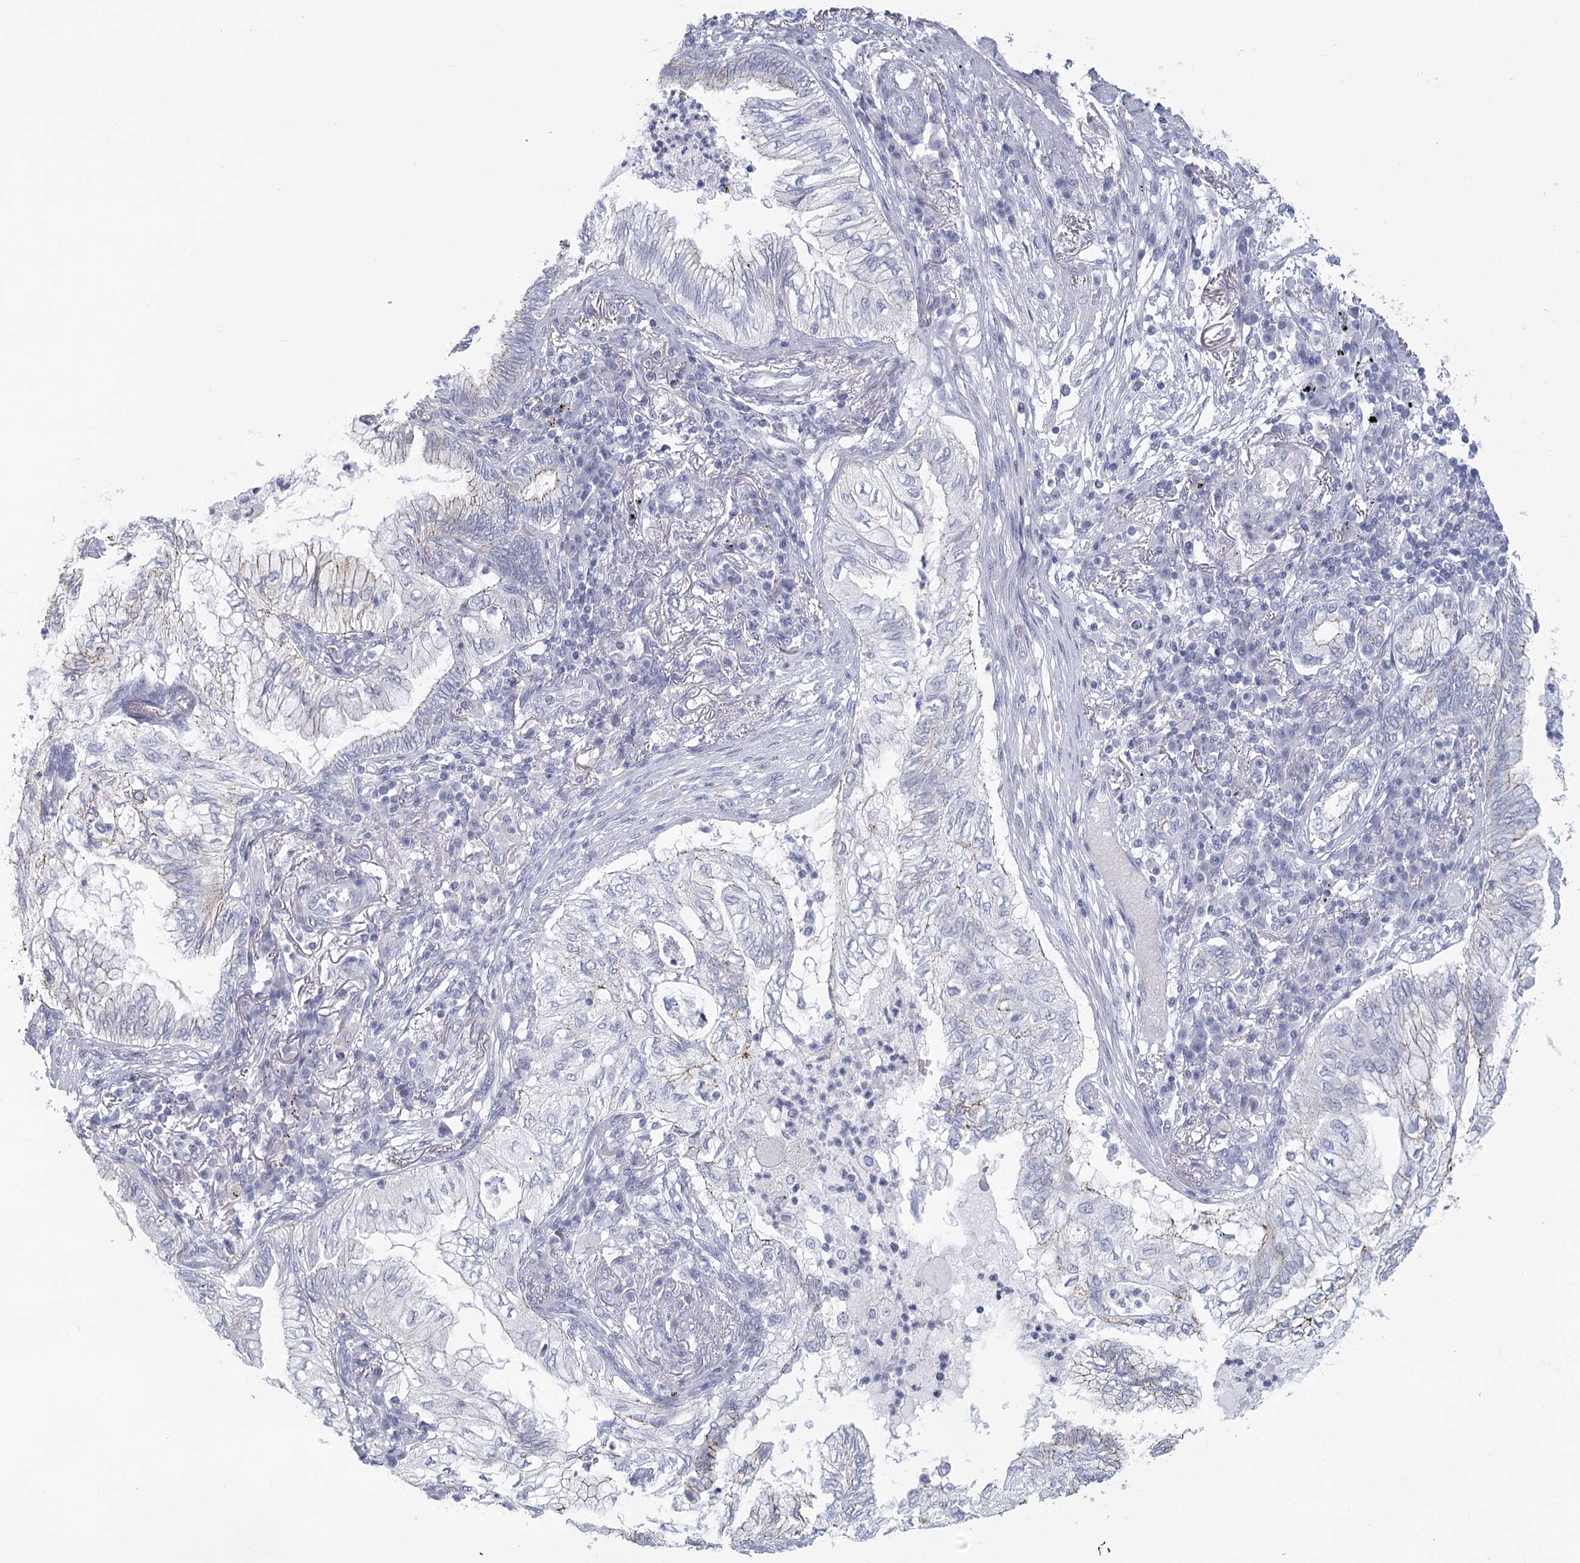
{"staining": {"intensity": "weak", "quantity": "<25%", "location": "cytoplasmic/membranous"}, "tissue": "lung cancer", "cell_type": "Tumor cells", "image_type": "cancer", "snomed": [{"axis": "morphology", "description": "Normal tissue, NOS"}, {"axis": "morphology", "description": "Adenocarcinoma, NOS"}, {"axis": "topography", "description": "Bronchus"}, {"axis": "topography", "description": "Lung"}], "caption": "Tumor cells are negative for protein expression in human lung cancer.", "gene": "WNT8B", "patient": {"sex": "female", "age": 70}}